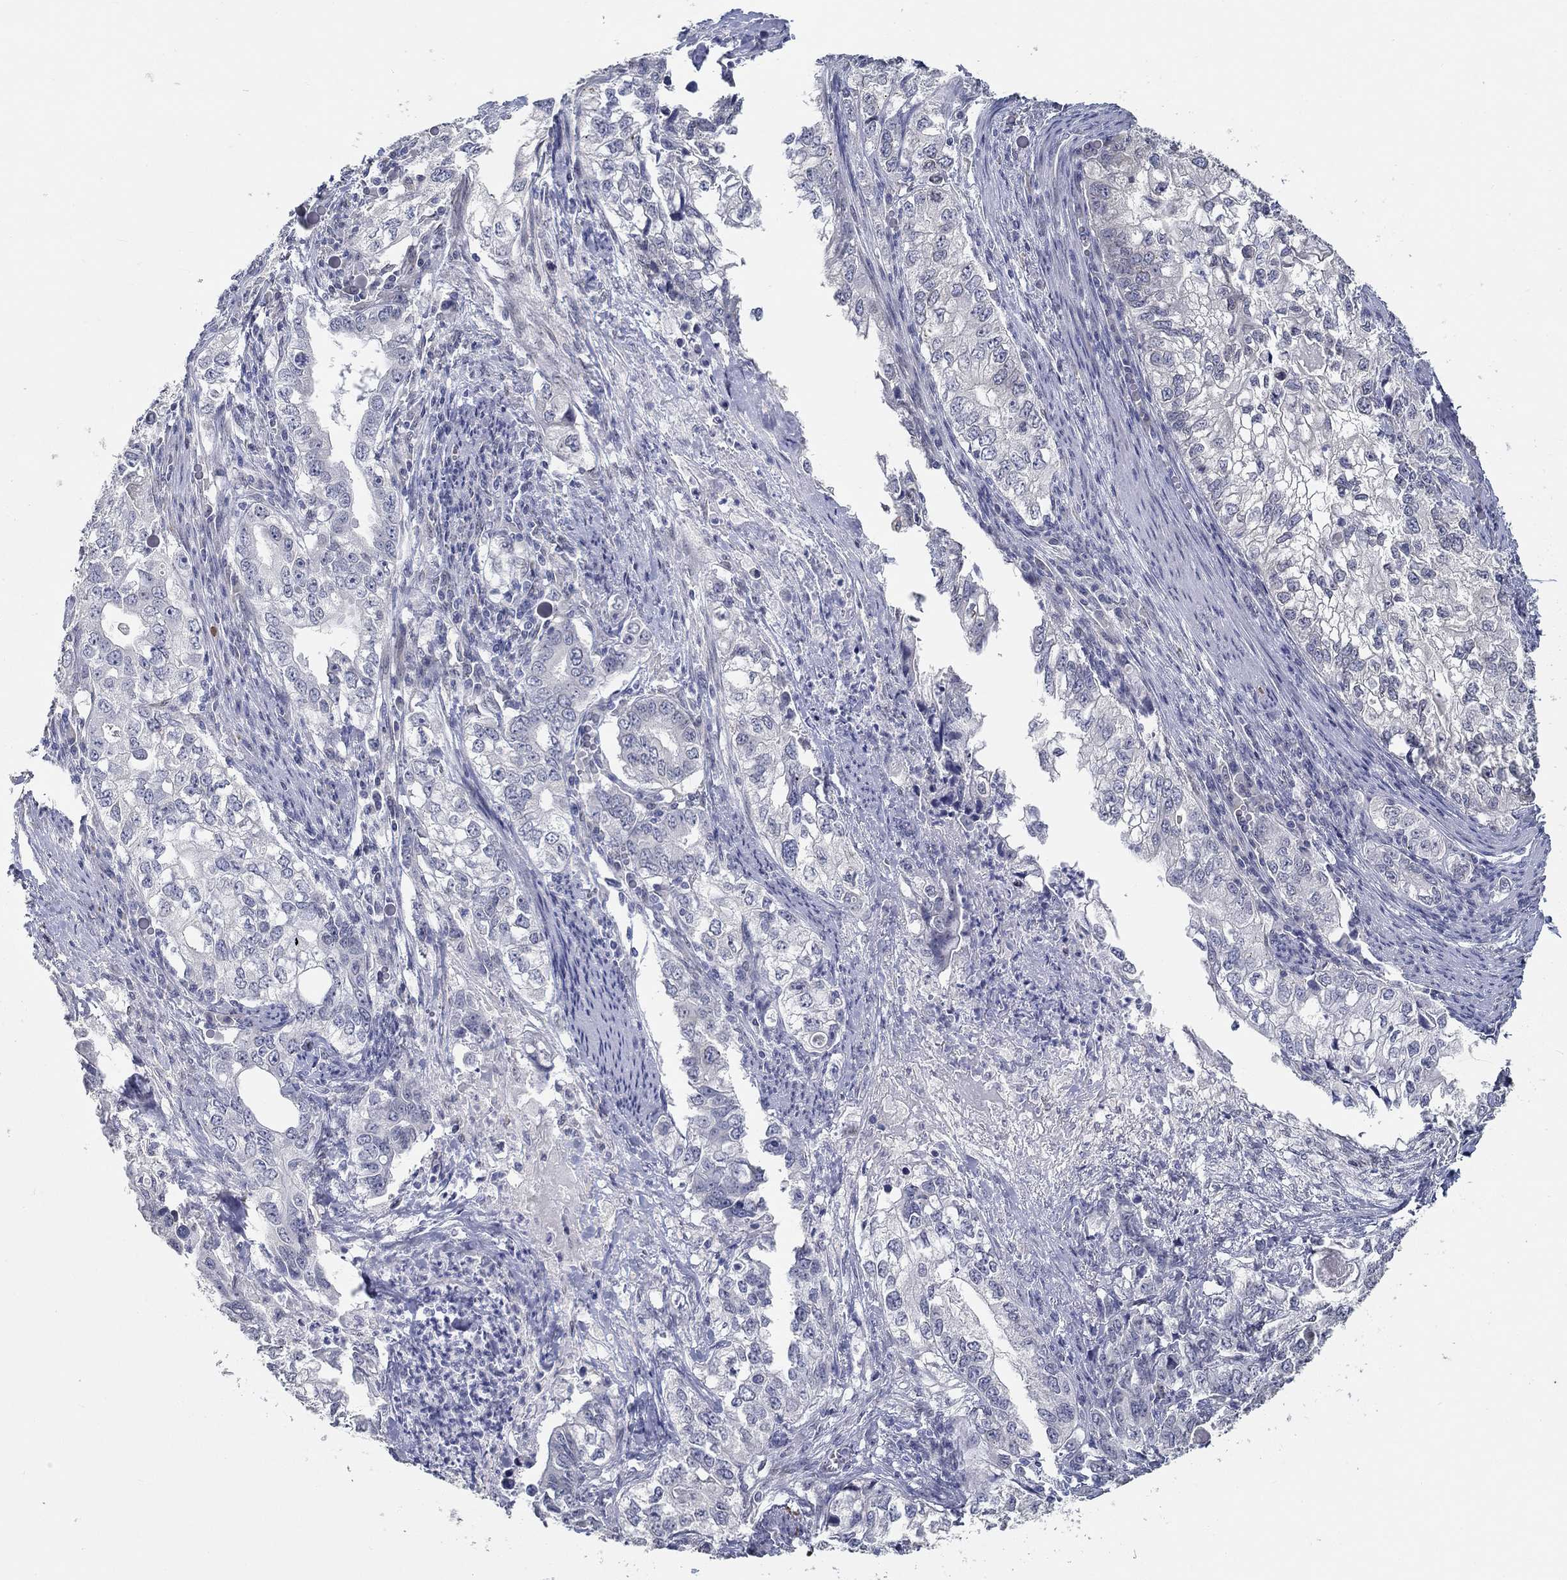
{"staining": {"intensity": "negative", "quantity": "none", "location": "none"}, "tissue": "stomach cancer", "cell_type": "Tumor cells", "image_type": "cancer", "snomed": [{"axis": "morphology", "description": "Adenocarcinoma, NOS"}, {"axis": "topography", "description": "Stomach, lower"}], "caption": "There is no significant expression in tumor cells of stomach cancer (adenocarcinoma).", "gene": "NUP155", "patient": {"sex": "female", "age": 72}}